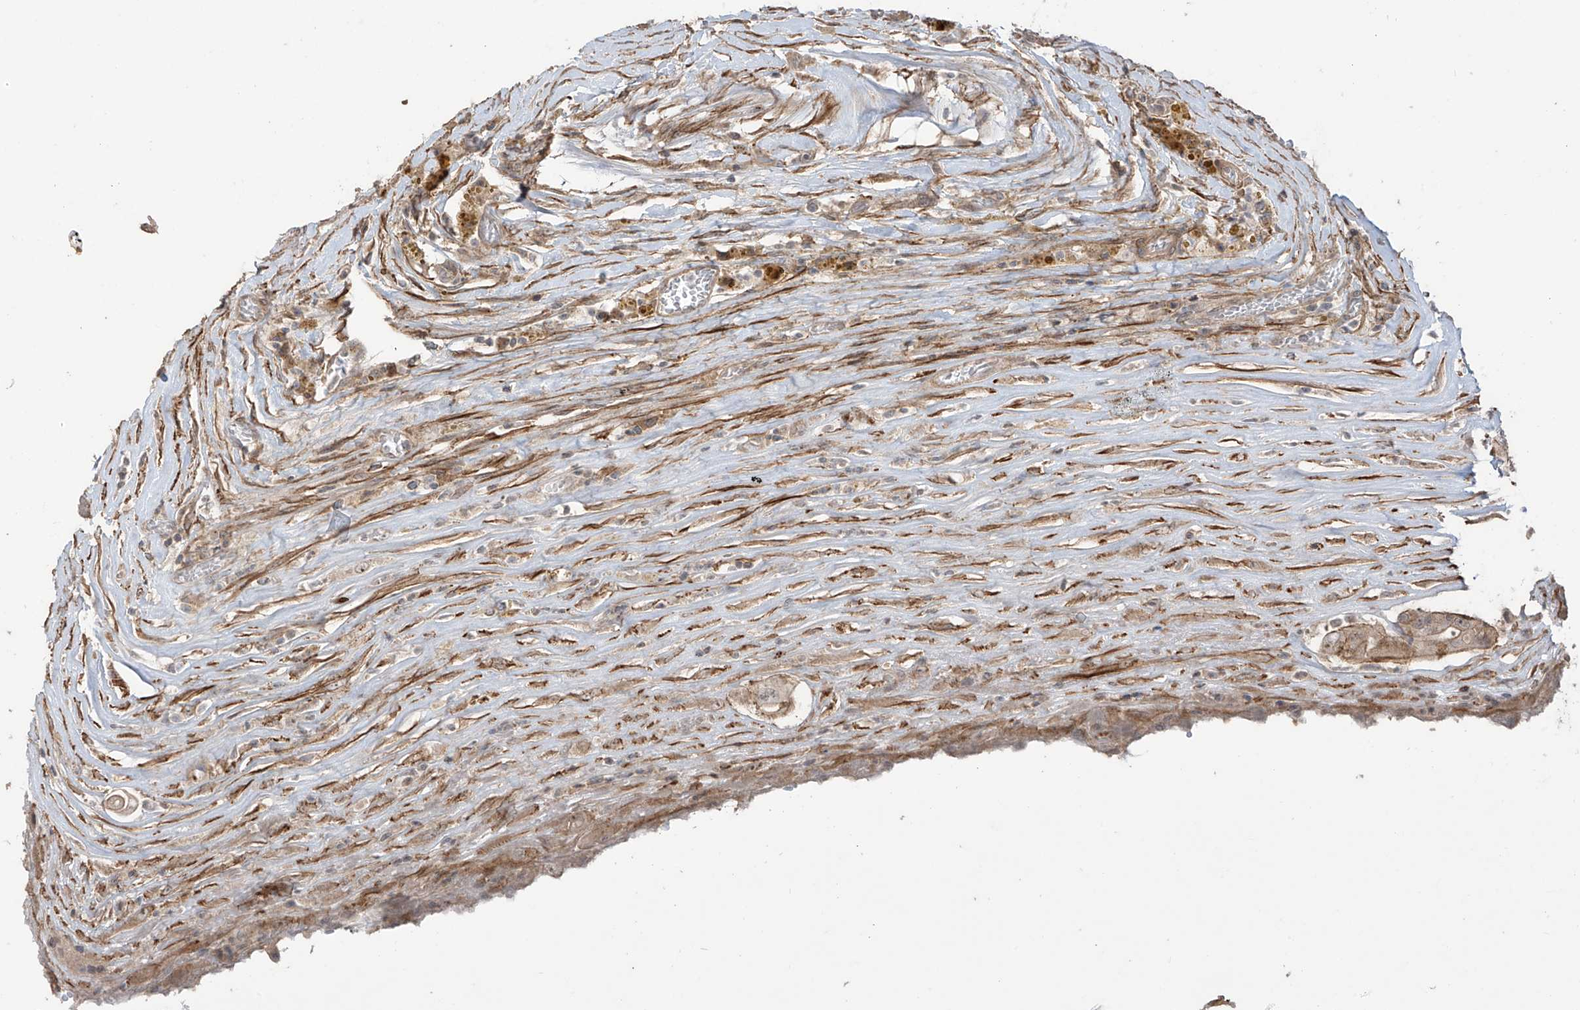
{"staining": {"intensity": "weak", "quantity": ">75%", "location": "cytoplasmic/membranous"}, "tissue": "thyroid cancer", "cell_type": "Tumor cells", "image_type": "cancer", "snomed": [{"axis": "morphology", "description": "Papillary adenocarcinoma, NOS"}, {"axis": "topography", "description": "Thyroid gland"}], "caption": "Immunohistochemistry (IHC) image of neoplastic tissue: human thyroid cancer stained using immunohistochemistry displays low levels of weak protein expression localized specifically in the cytoplasmic/membranous of tumor cells, appearing as a cytoplasmic/membranous brown color.", "gene": "LRRC74A", "patient": {"sex": "male", "age": 77}}